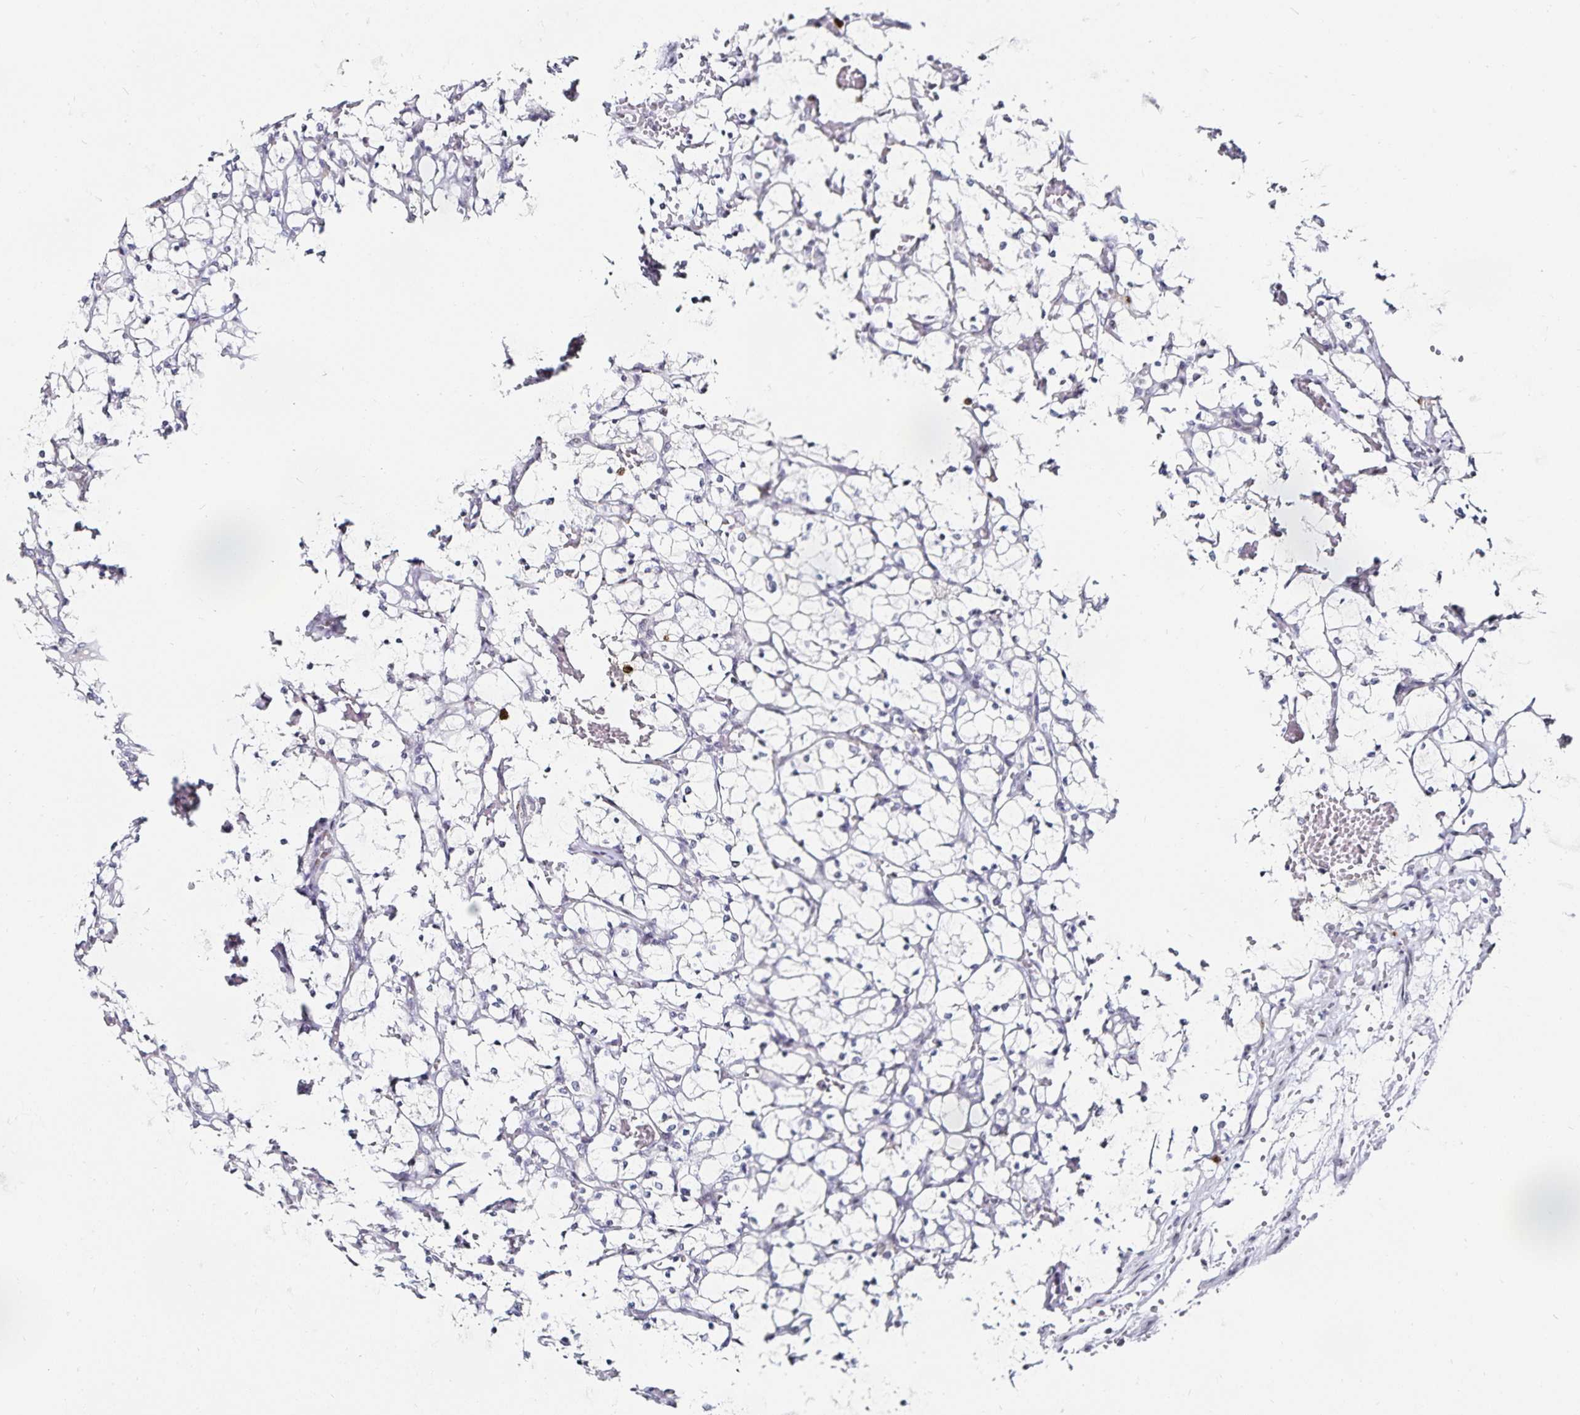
{"staining": {"intensity": "negative", "quantity": "none", "location": "none"}, "tissue": "renal cancer", "cell_type": "Tumor cells", "image_type": "cancer", "snomed": [{"axis": "morphology", "description": "Adenocarcinoma, NOS"}, {"axis": "topography", "description": "Kidney"}], "caption": "A histopathology image of renal adenocarcinoma stained for a protein displays no brown staining in tumor cells.", "gene": "ANLN", "patient": {"sex": "female", "age": 69}}